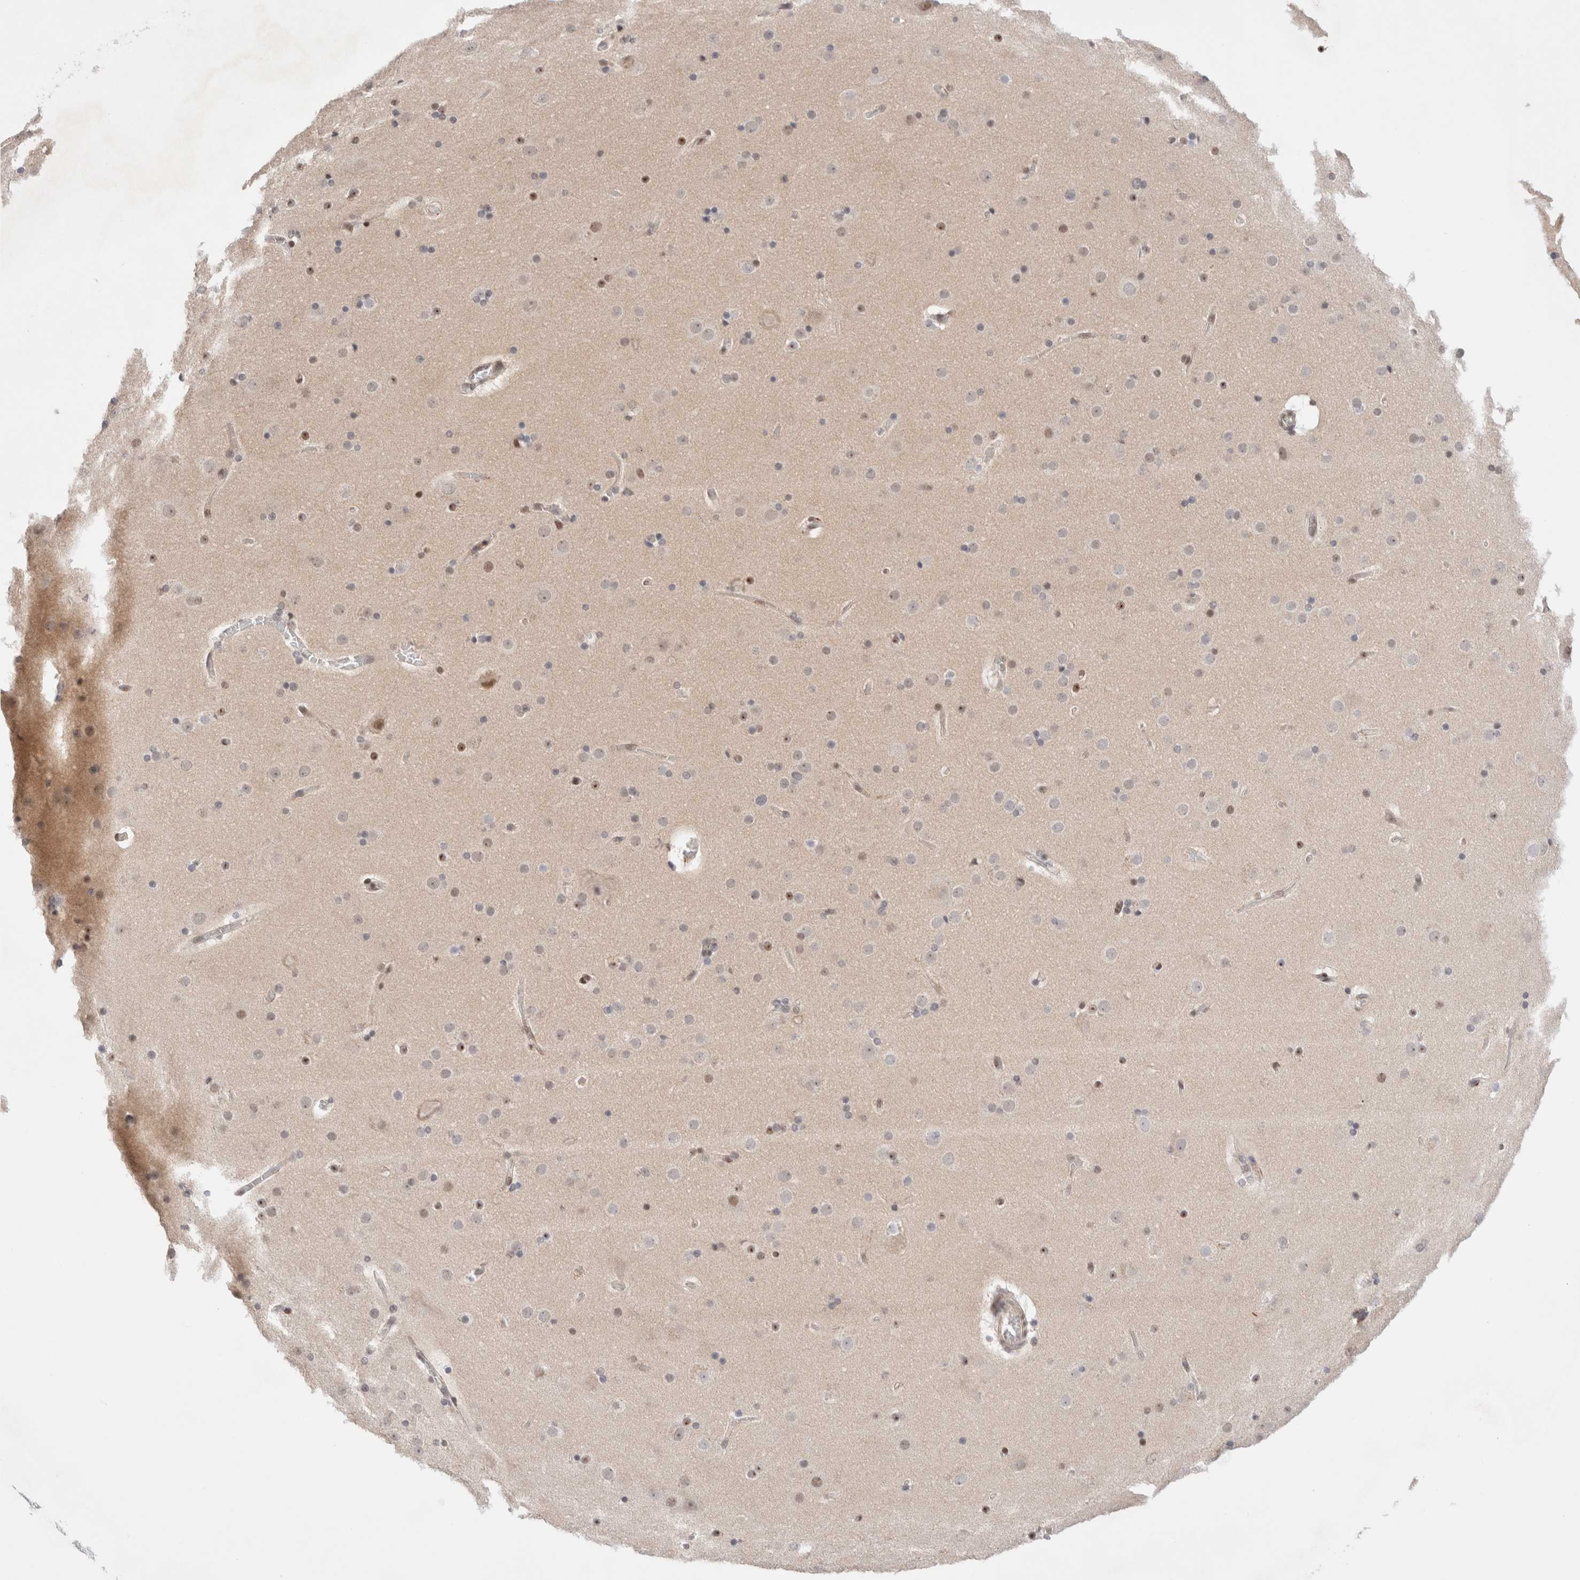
{"staining": {"intensity": "weak", "quantity": ">75%", "location": "nuclear"}, "tissue": "cerebral cortex", "cell_type": "Endothelial cells", "image_type": "normal", "snomed": [{"axis": "morphology", "description": "Normal tissue, NOS"}, {"axis": "topography", "description": "Cerebral cortex"}], "caption": "DAB immunohistochemical staining of unremarkable human cerebral cortex reveals weak nuclear protein staining in approximately >75% of endothelial cells.", "gene": "GATAD2A", "patient": {"sex": "male", "age": 57}}